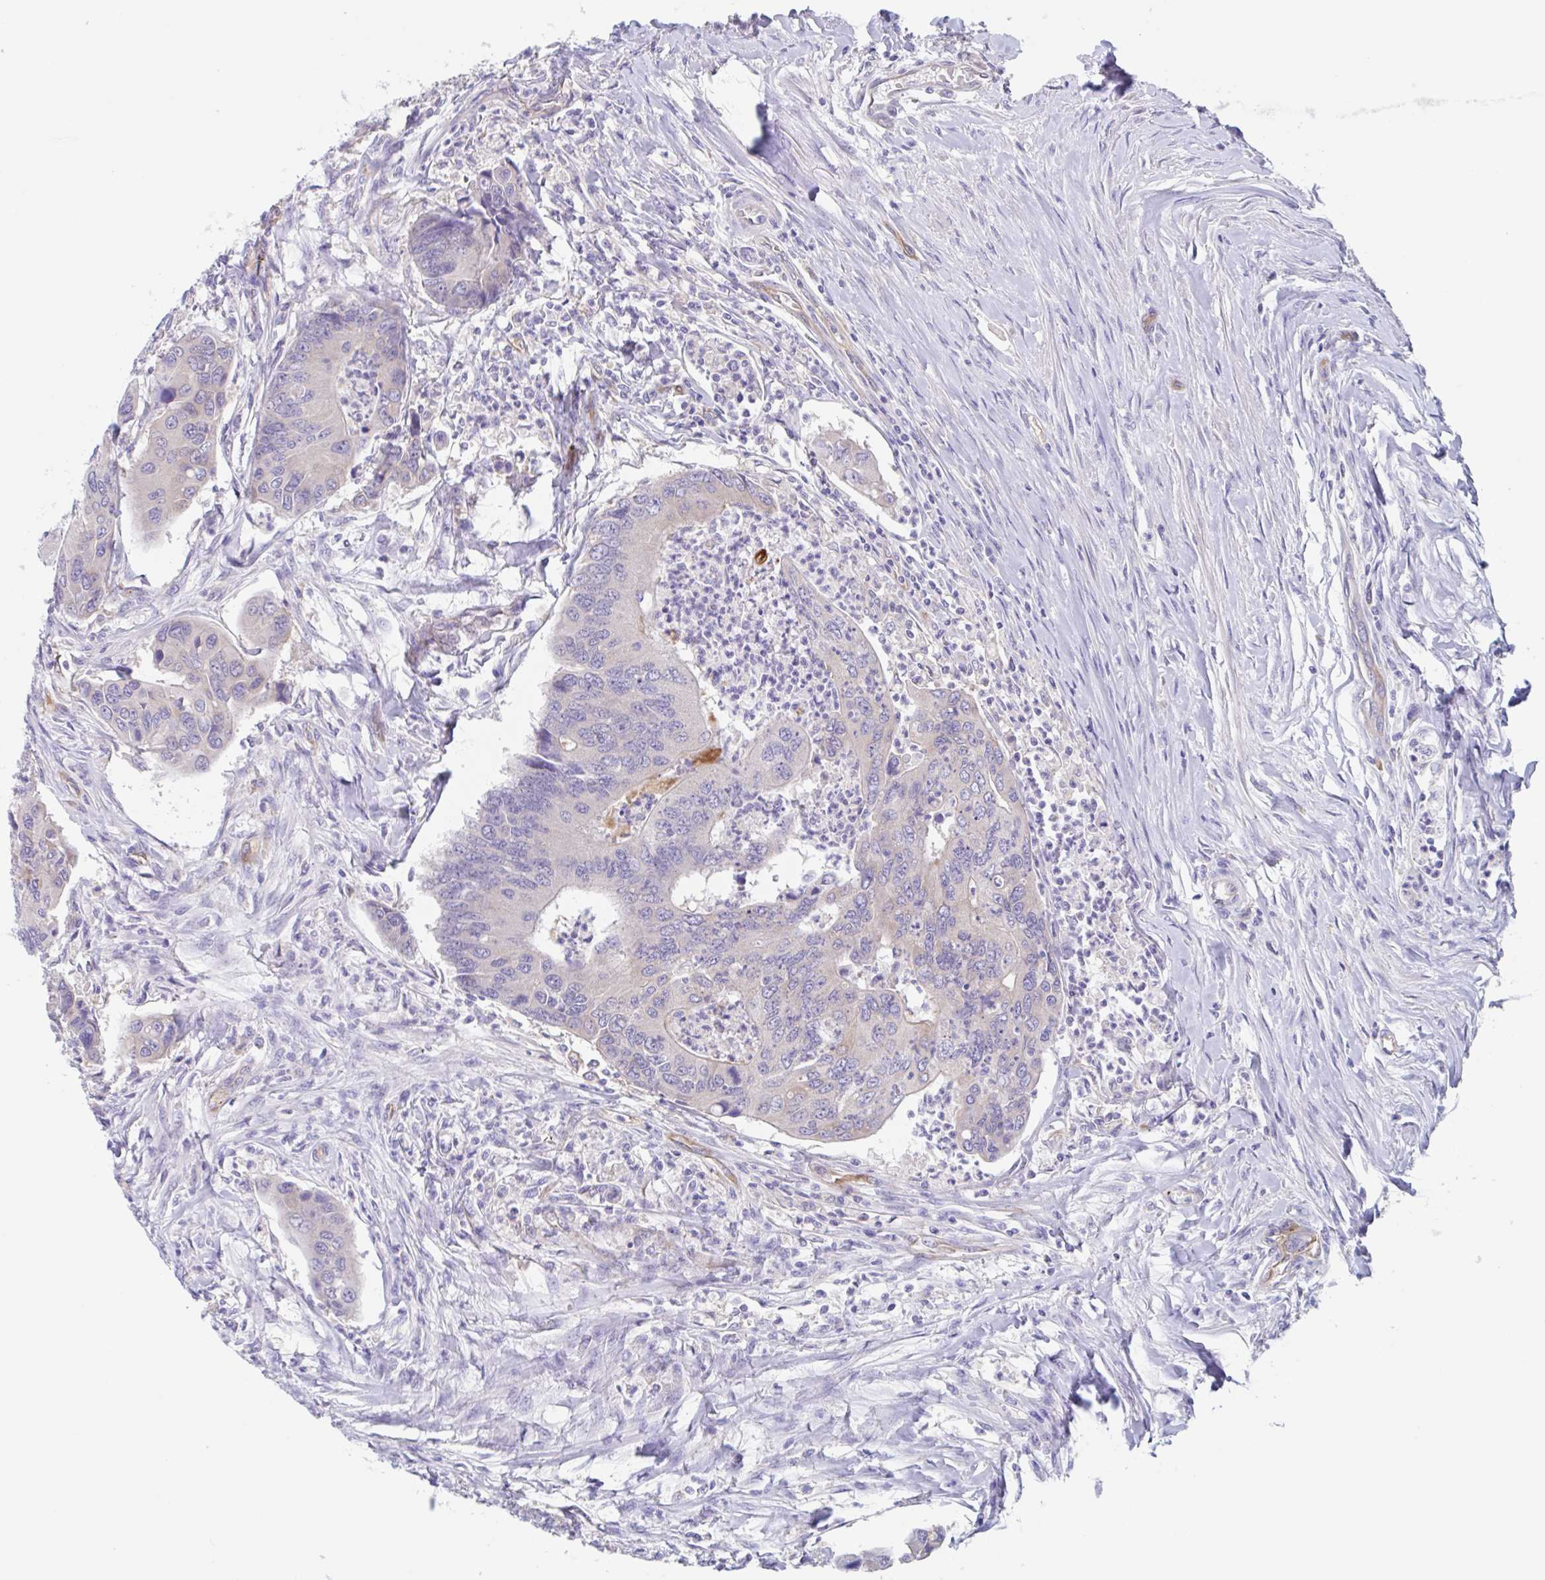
{"staining": {"intensity": "negative", "quantity": "none", "location": "none"}, "tissue": "colorectal cancer", "cell_type": "Tumor cells", "image_type": "cancer", "snomed": [{"axis": "morphology", "description": "Adenocarcinoma, NOS"}, {"axis": "topography", "description": "Colon"}], "caption": "Tumor cells are negative for brown protein staining in adenocarcinoma (colorectal).", "gene": "EHD4", "patient": {"sex": "female", "age": 67}}